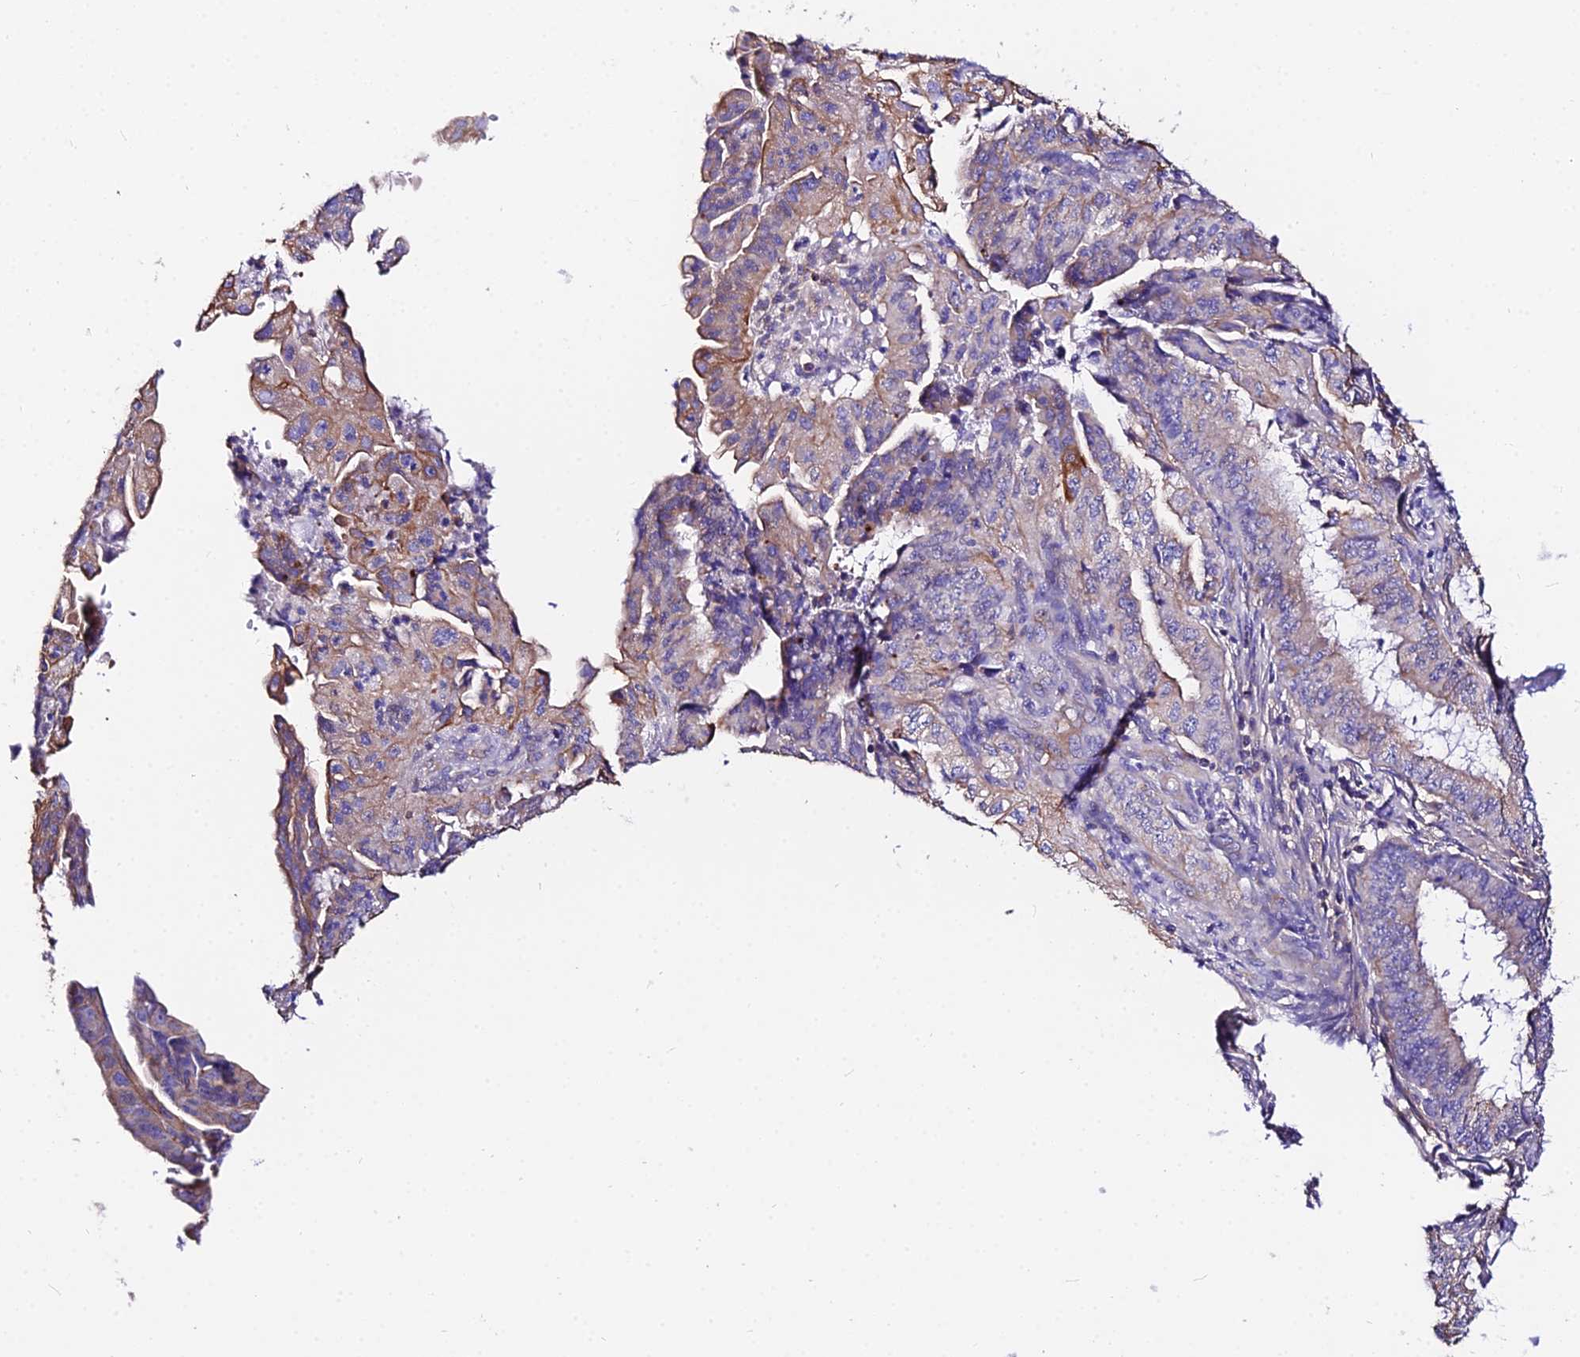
{"staining": {"intensity": "weak", "quantity": "25%-75%", "location": "cytoplasmic/membranous"}, "tissue": "endometrial cancer", "cell_type": "Tumor cells", "image_type": "cancer", "snomed": [{"axis": "morphology", "description": "Adenocarcinoma, NOS"}, {"axis": "topography", "description": "Endometrium"}], "caption": "There is low levels of weak cytoplasmic/membranous expression in tumor cells of endometrial cancer (adenocarcinoma), as demonstrated by immunohistochemical staining (brown color).", "gene": "DAW1", "patient": {"sex": "female", "age": 51}}